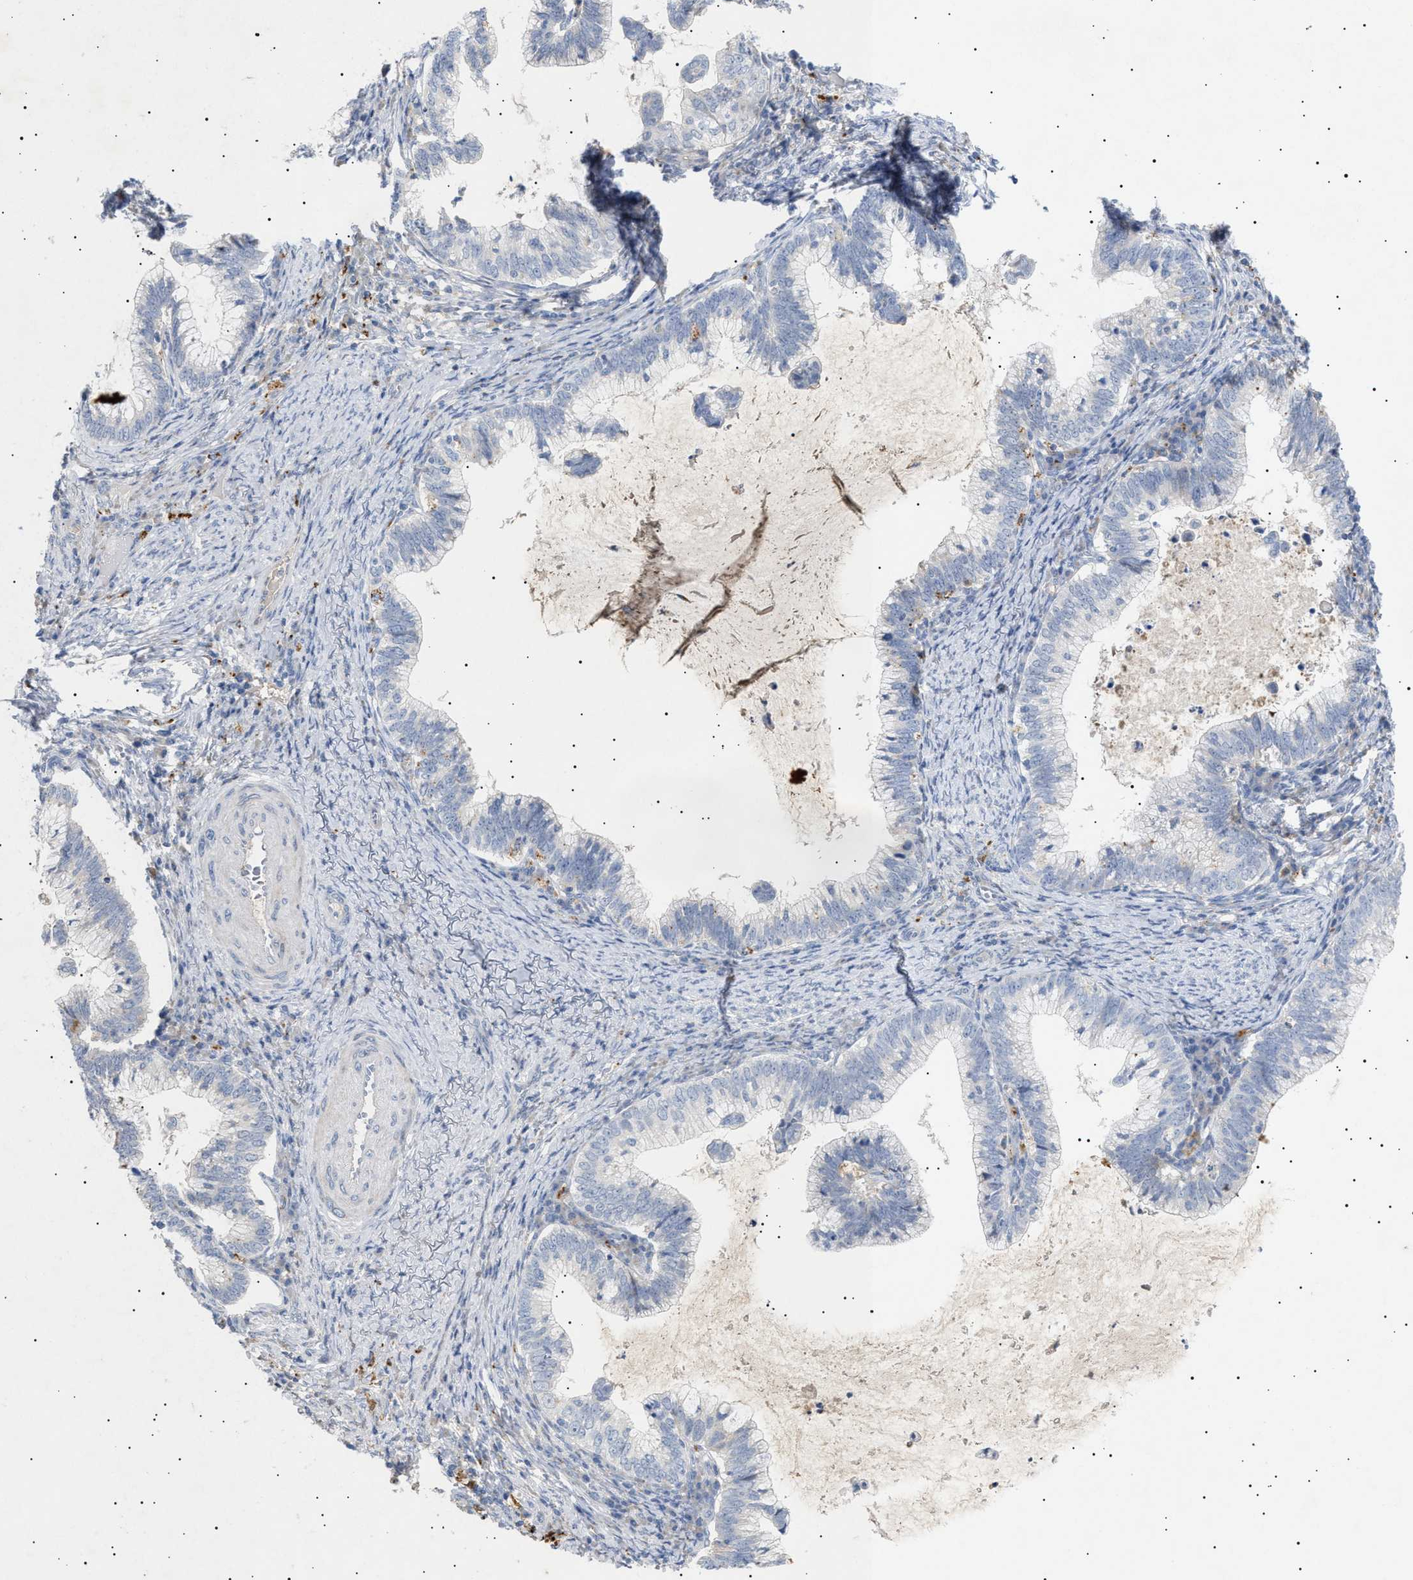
{"staining": {"intensity": "negative", "quantity": "none", "location": "none"}, "tissue": "cervical cancer", "cell_type": "Tumor cells", "image_type": "cancer", "snomed": [{"axis": "morphology", "description": "Adenocarcinoma, NOS"}, {"axis": "topography", "description": "Cervix"}], "caption": "Immunohistochemical staining of human cervical adenocarcinoma reveals no significant positivity in tumor cells.", "gene": "SIRT5", "patient": {"sex": "female", "age": 36}}